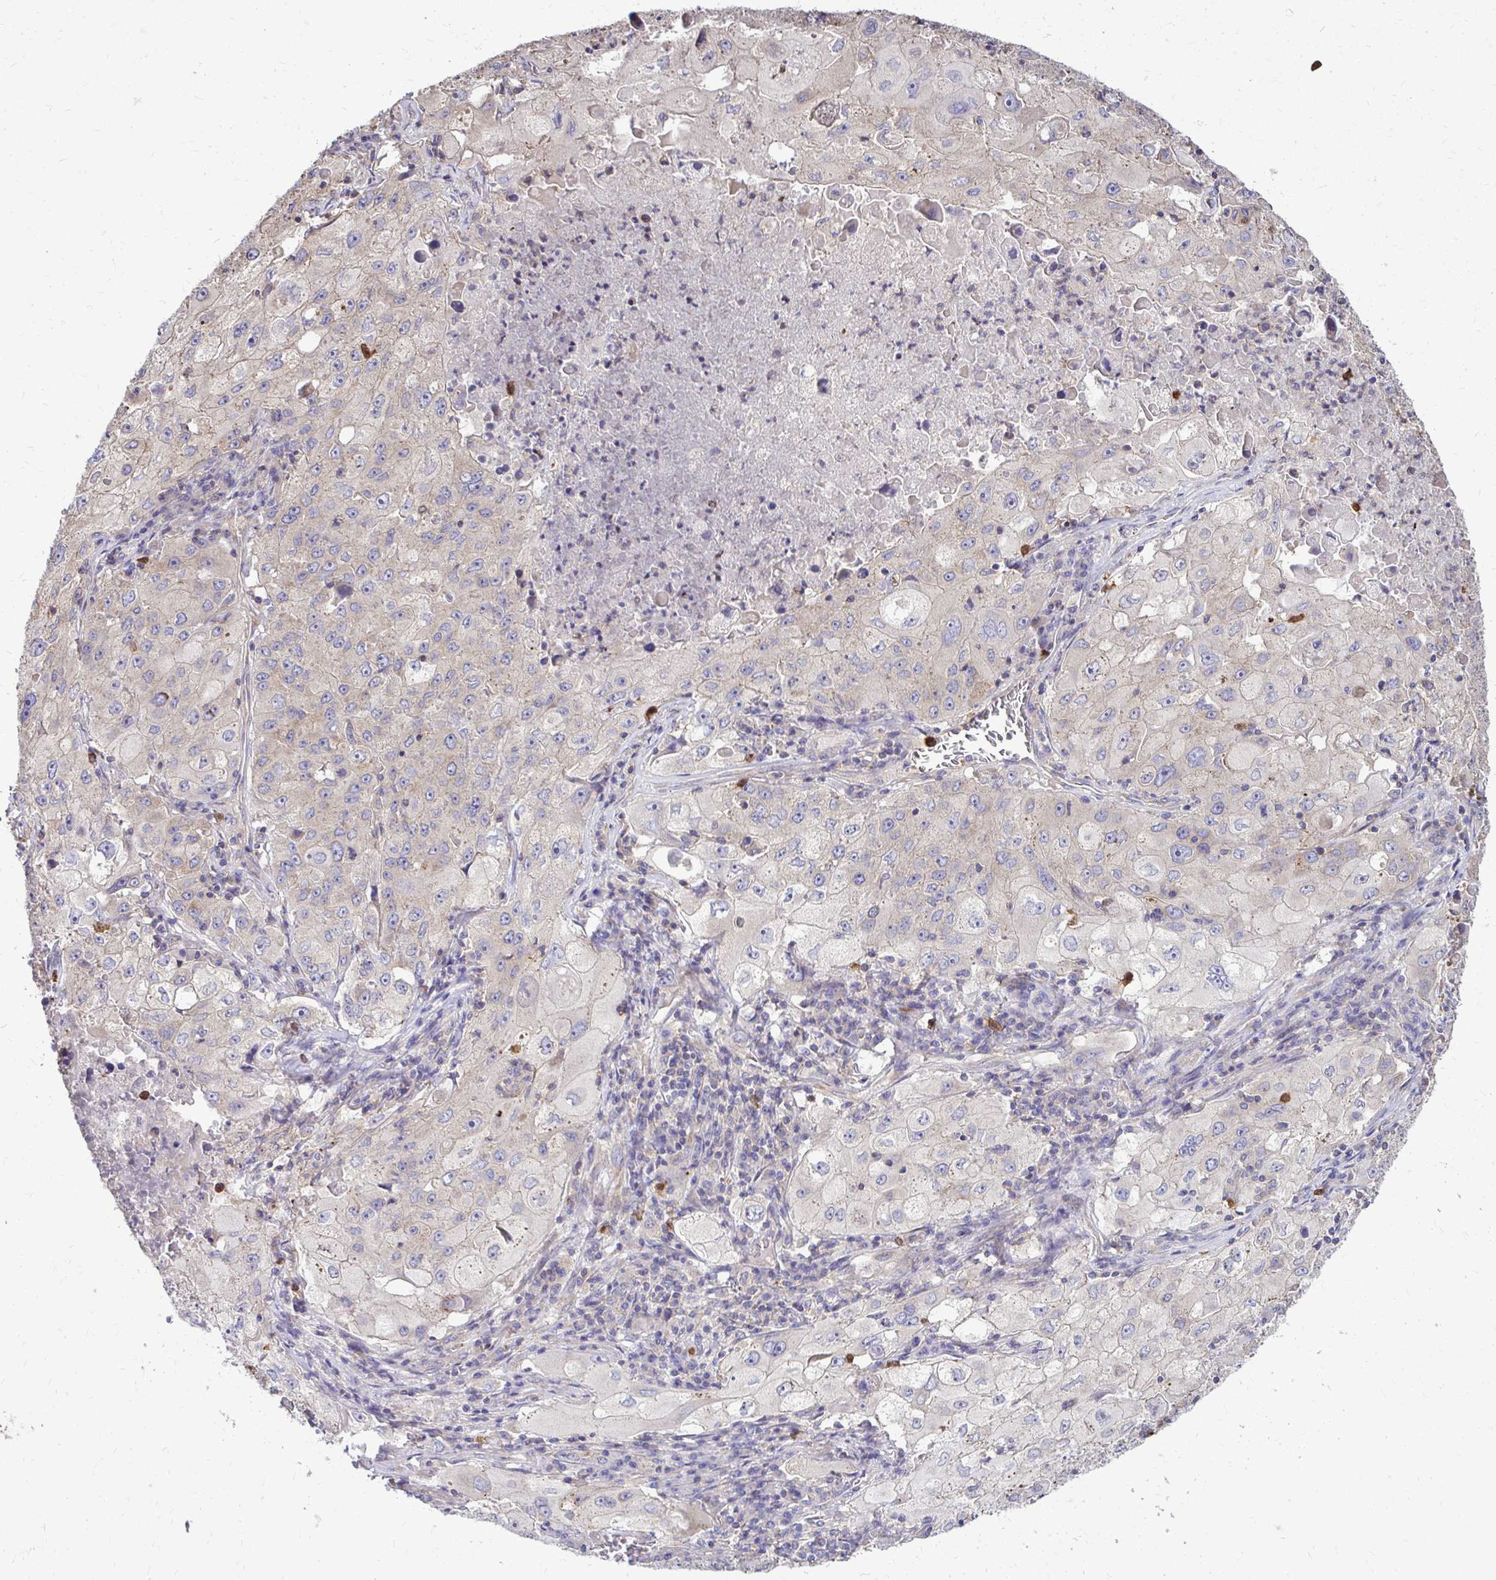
{"staining": {"intensity": "weak", "quantity": "<25%", "location": "cytoplasmic/membranous"}, "tissue": "lung cancer", "cell_type": "Tumor cells", "image_type": "cancer", "snomed": [{"axis": "morphology", "description": "Squamous cell carcinoma, NOS"}, {"axis": "topography", "description": "Lung"}], "caption": "The immunohistochemistry histopathology image has no significant staining in tumor cells of lung cancer tissue.", "gene": "FMR1", "patient": {"sex": "male", "age": 63}}